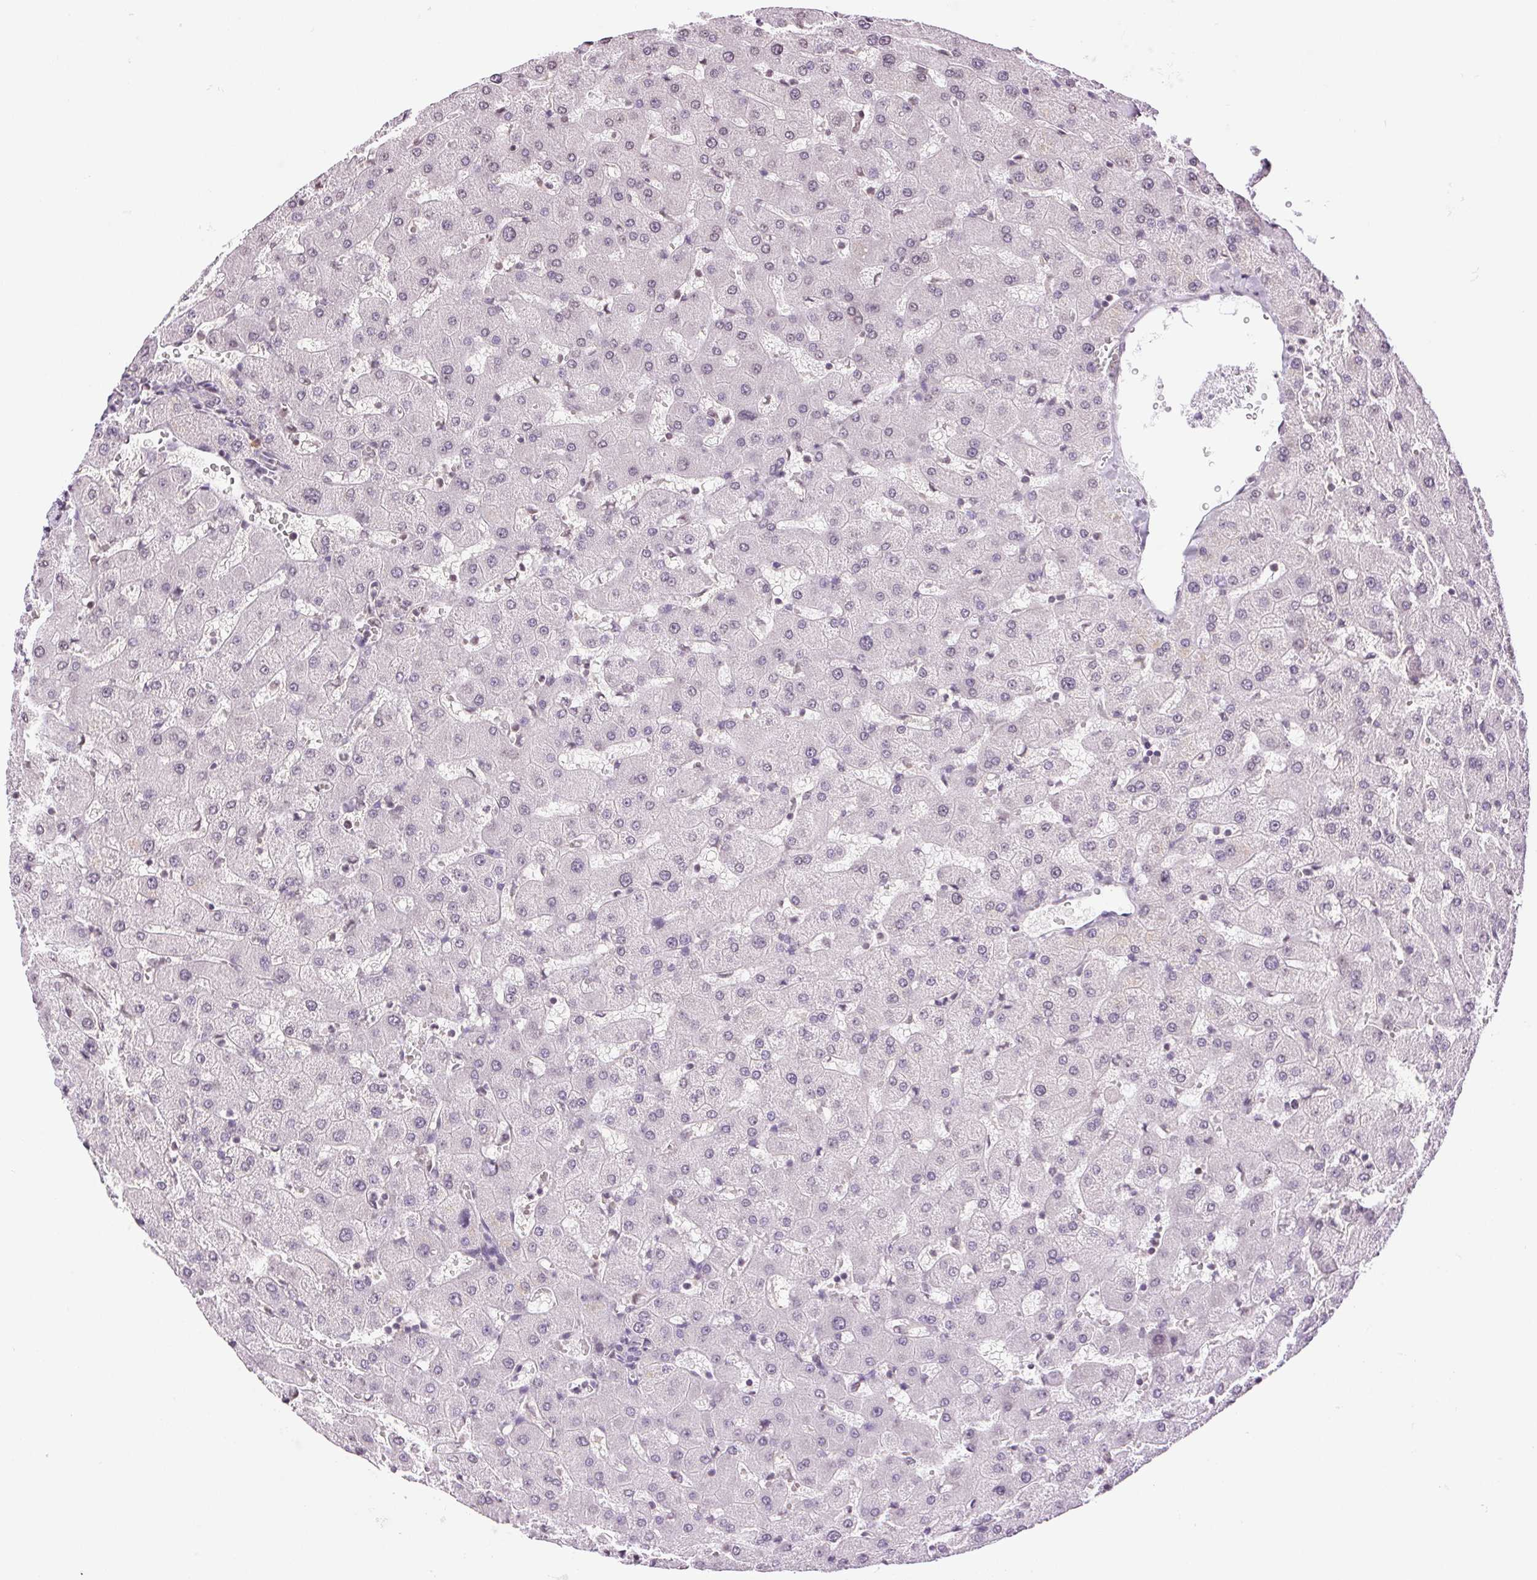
{"staining": {"intensity": "negative", "quantity": "none", "location": "none"}, "tissue": "liver", "cell_type": "Cholangiocytes", "image_type": "normal", "snomed": [{"axis": "morphology", "description": "Normal tissue, NOS"}, {"axis": "topography", "description": "Liver"}], "caption": "An image of liver stained for a protein shows no brown staining in cholangiocytes. (Immunohistochemistry, brightfield microscopy, high magnification).", "gene": "TNNT3", "patient": {"sex": "female", "age": 63}}